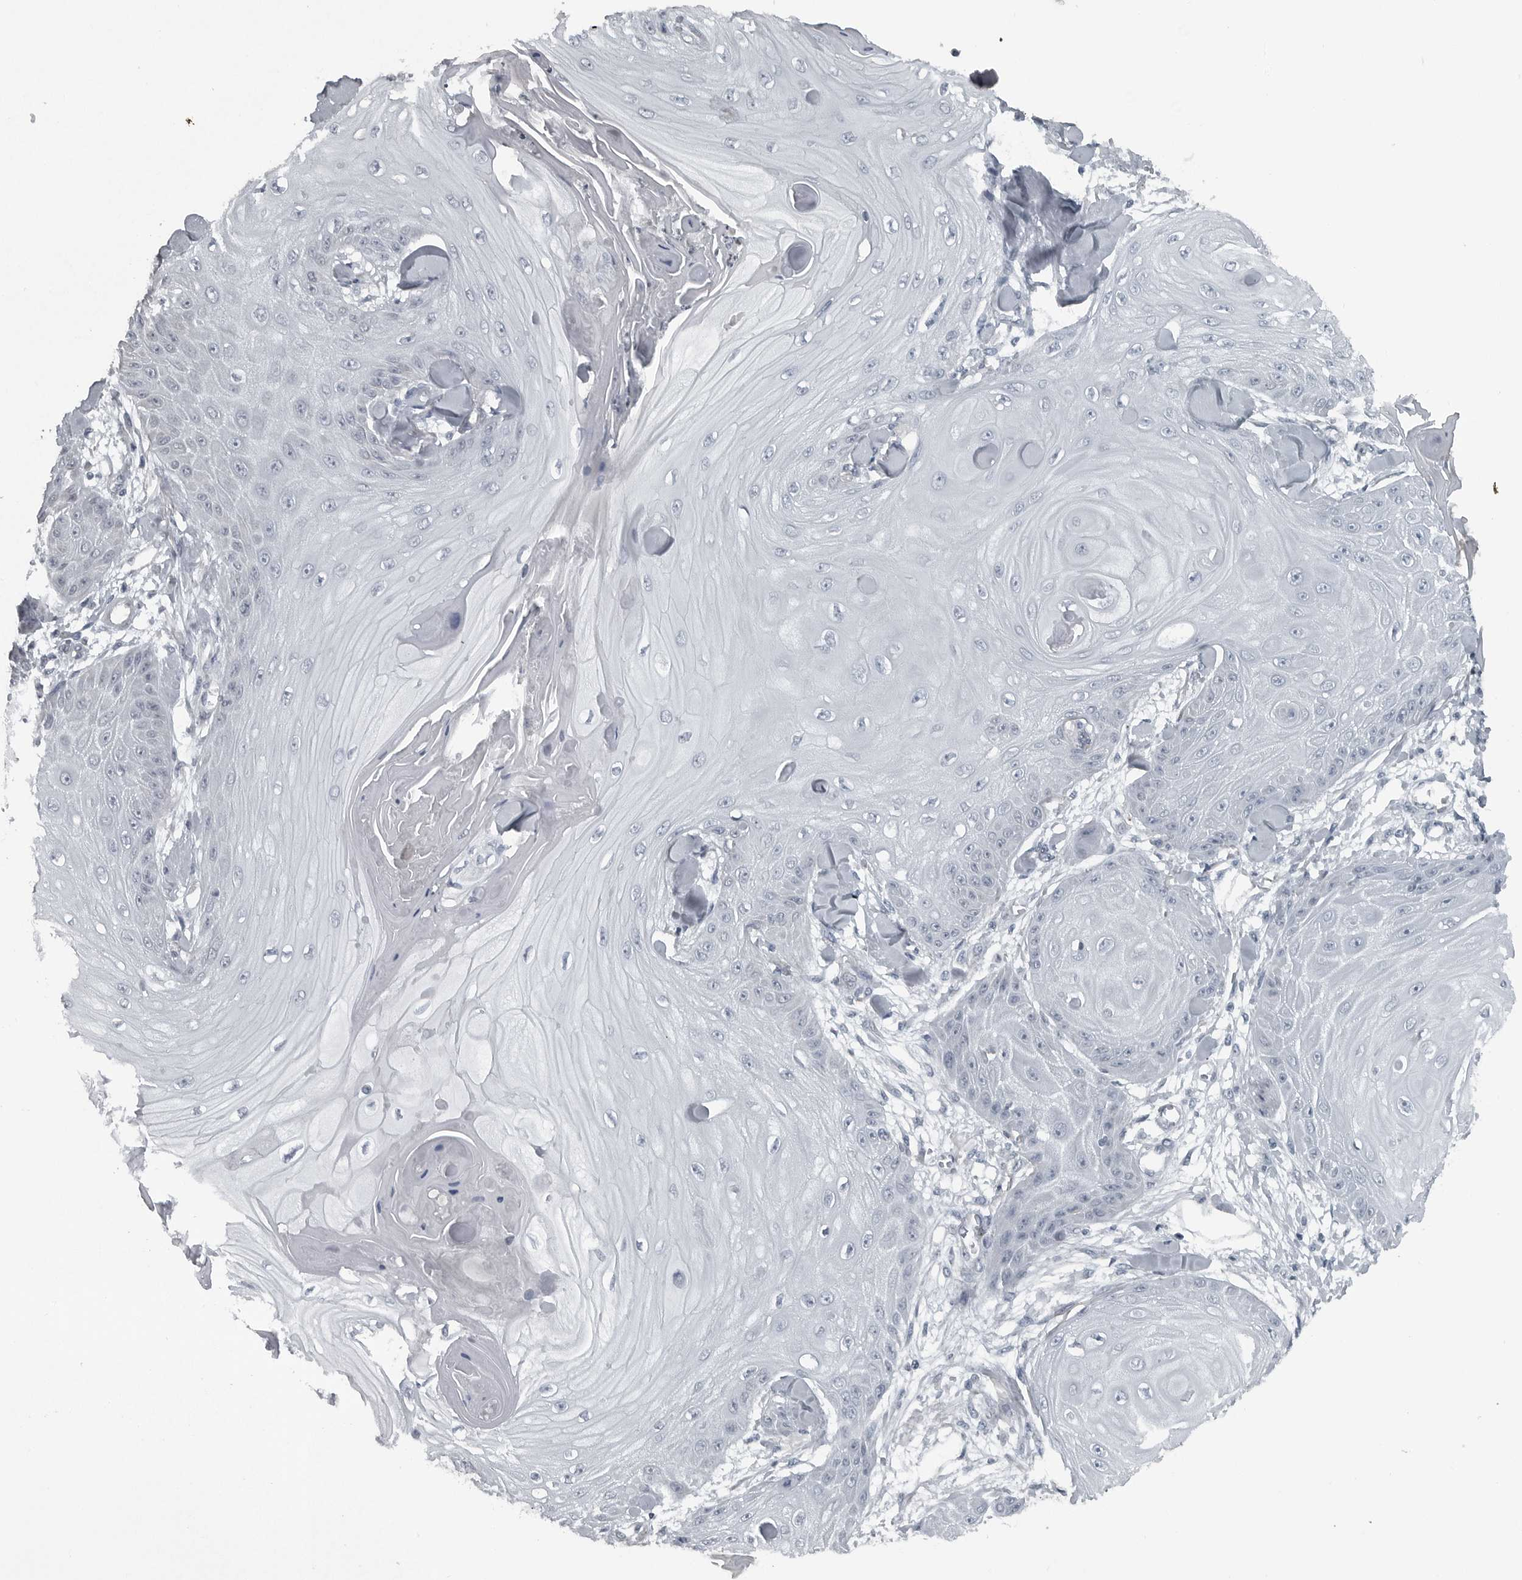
{"staining": {"intensity": "negative", "quantity": "none", "location": "none"}, "tissue": "skin cancer", "cell_type": "Tumor cells", "image_type": "cancer", "snomed": [{"axis": "morphology", "description": "Squamous cell carcinoma, NOS"}, {"axis": "topography", "description": "Skin"}], "caption": "A micrograph of skin cancer stained for a protein reveals no brown staining in tumor cells.", "gene": "DNAAF11", "patient": {"sex": "male", "age": 74}}